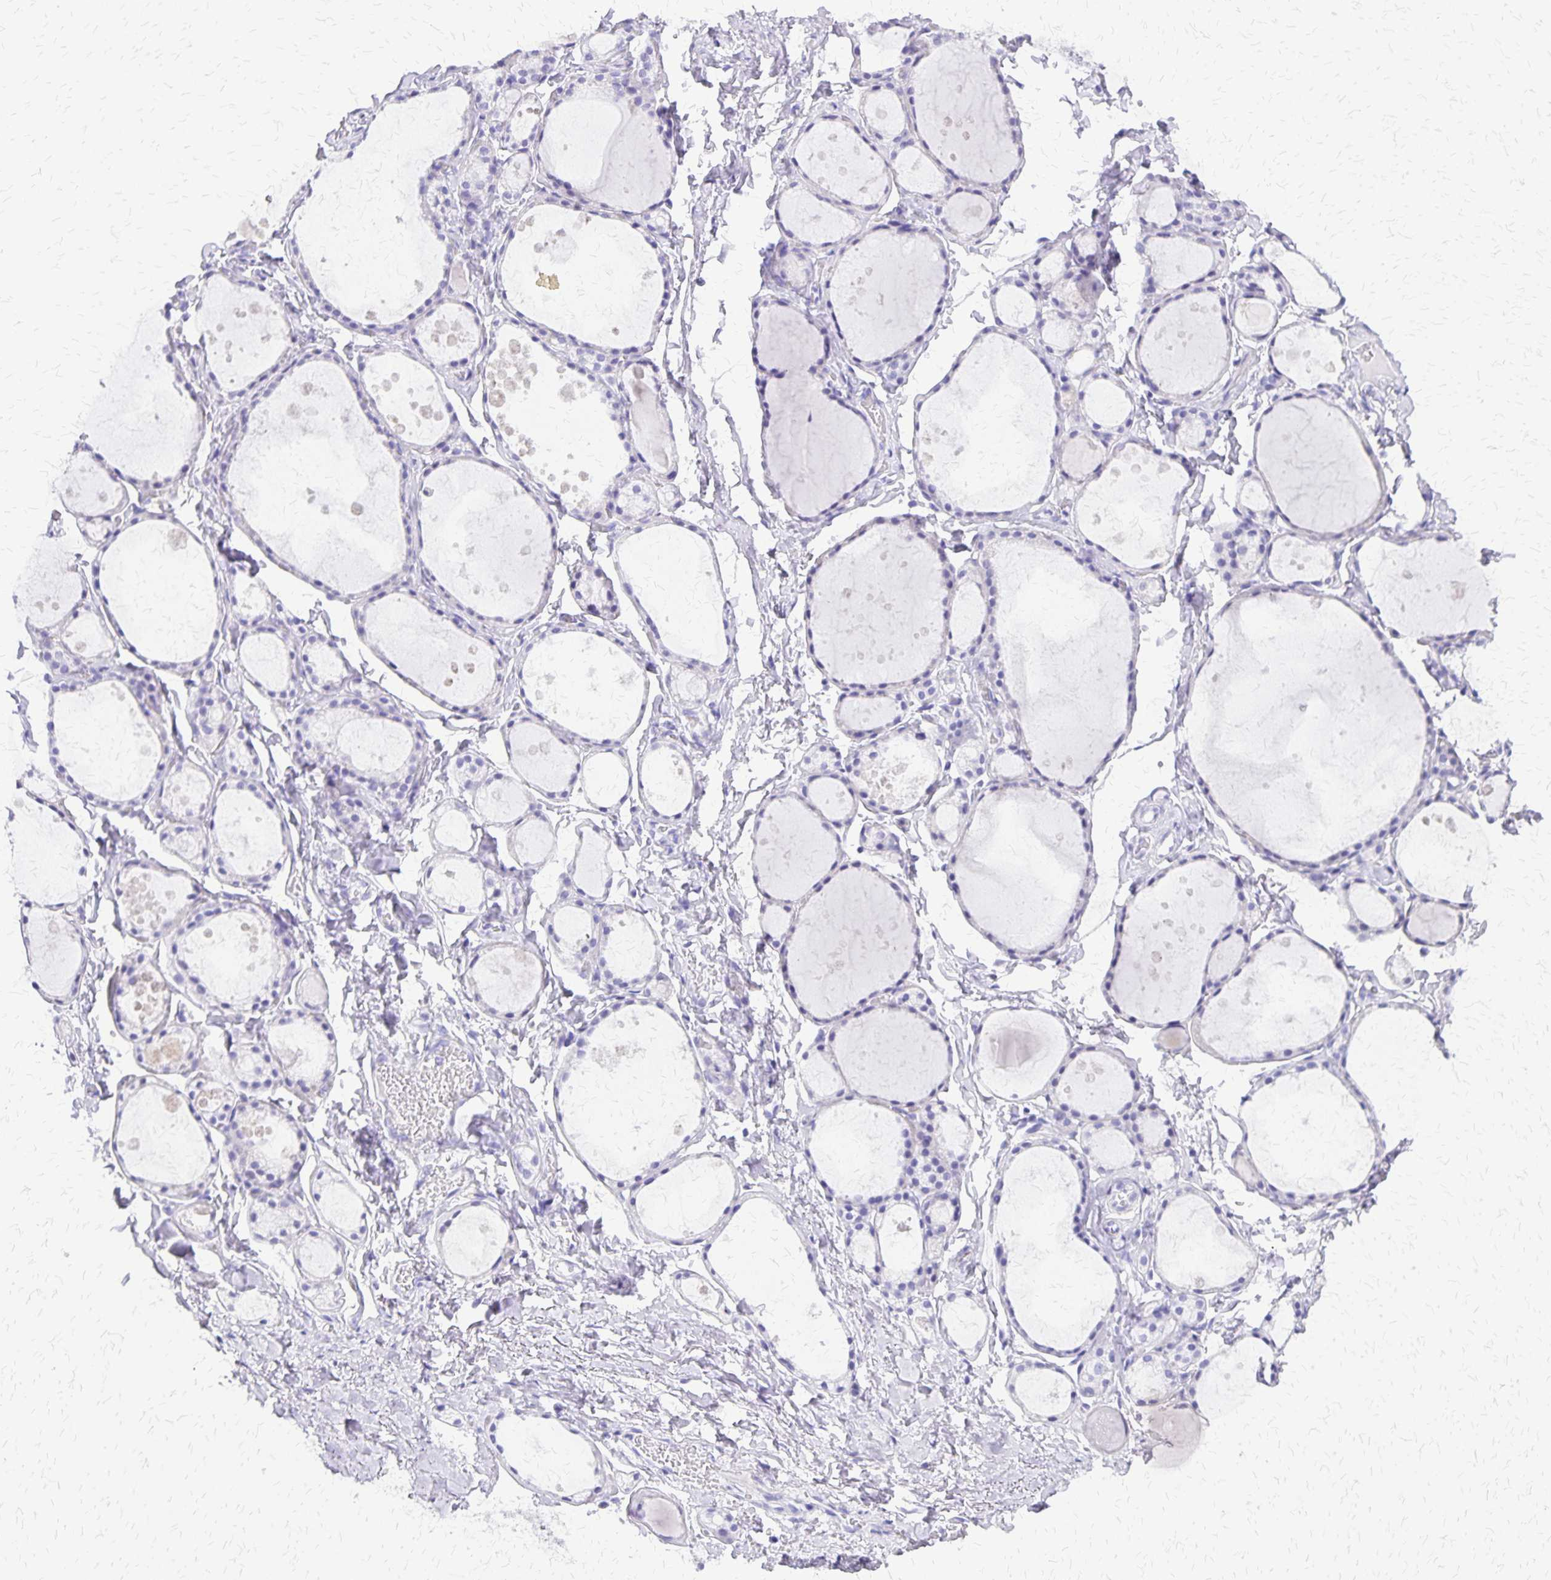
{"staining": {"intensity": "negative", "quantity": "none", "location": "none"}, "tissue": "thyroid gland", "cell_type": "Glandular cells", "image_type": "normal", "snomed": [{"axis": "morphology", "description": "Normal tissue, NOS"}, {"axis": "topography", "description": "Thyroid gland"}], "caption": "Immunohistochemistry (IHC) micrograph of unremarkable thyroid gland: thyroid gland stained with DAB (3,3'-diaminobenzidine) exhibits no significant protein expression in glandular cells.", "gene": "SLC13A2", "patient": {"sex": "male", "age": 68}}